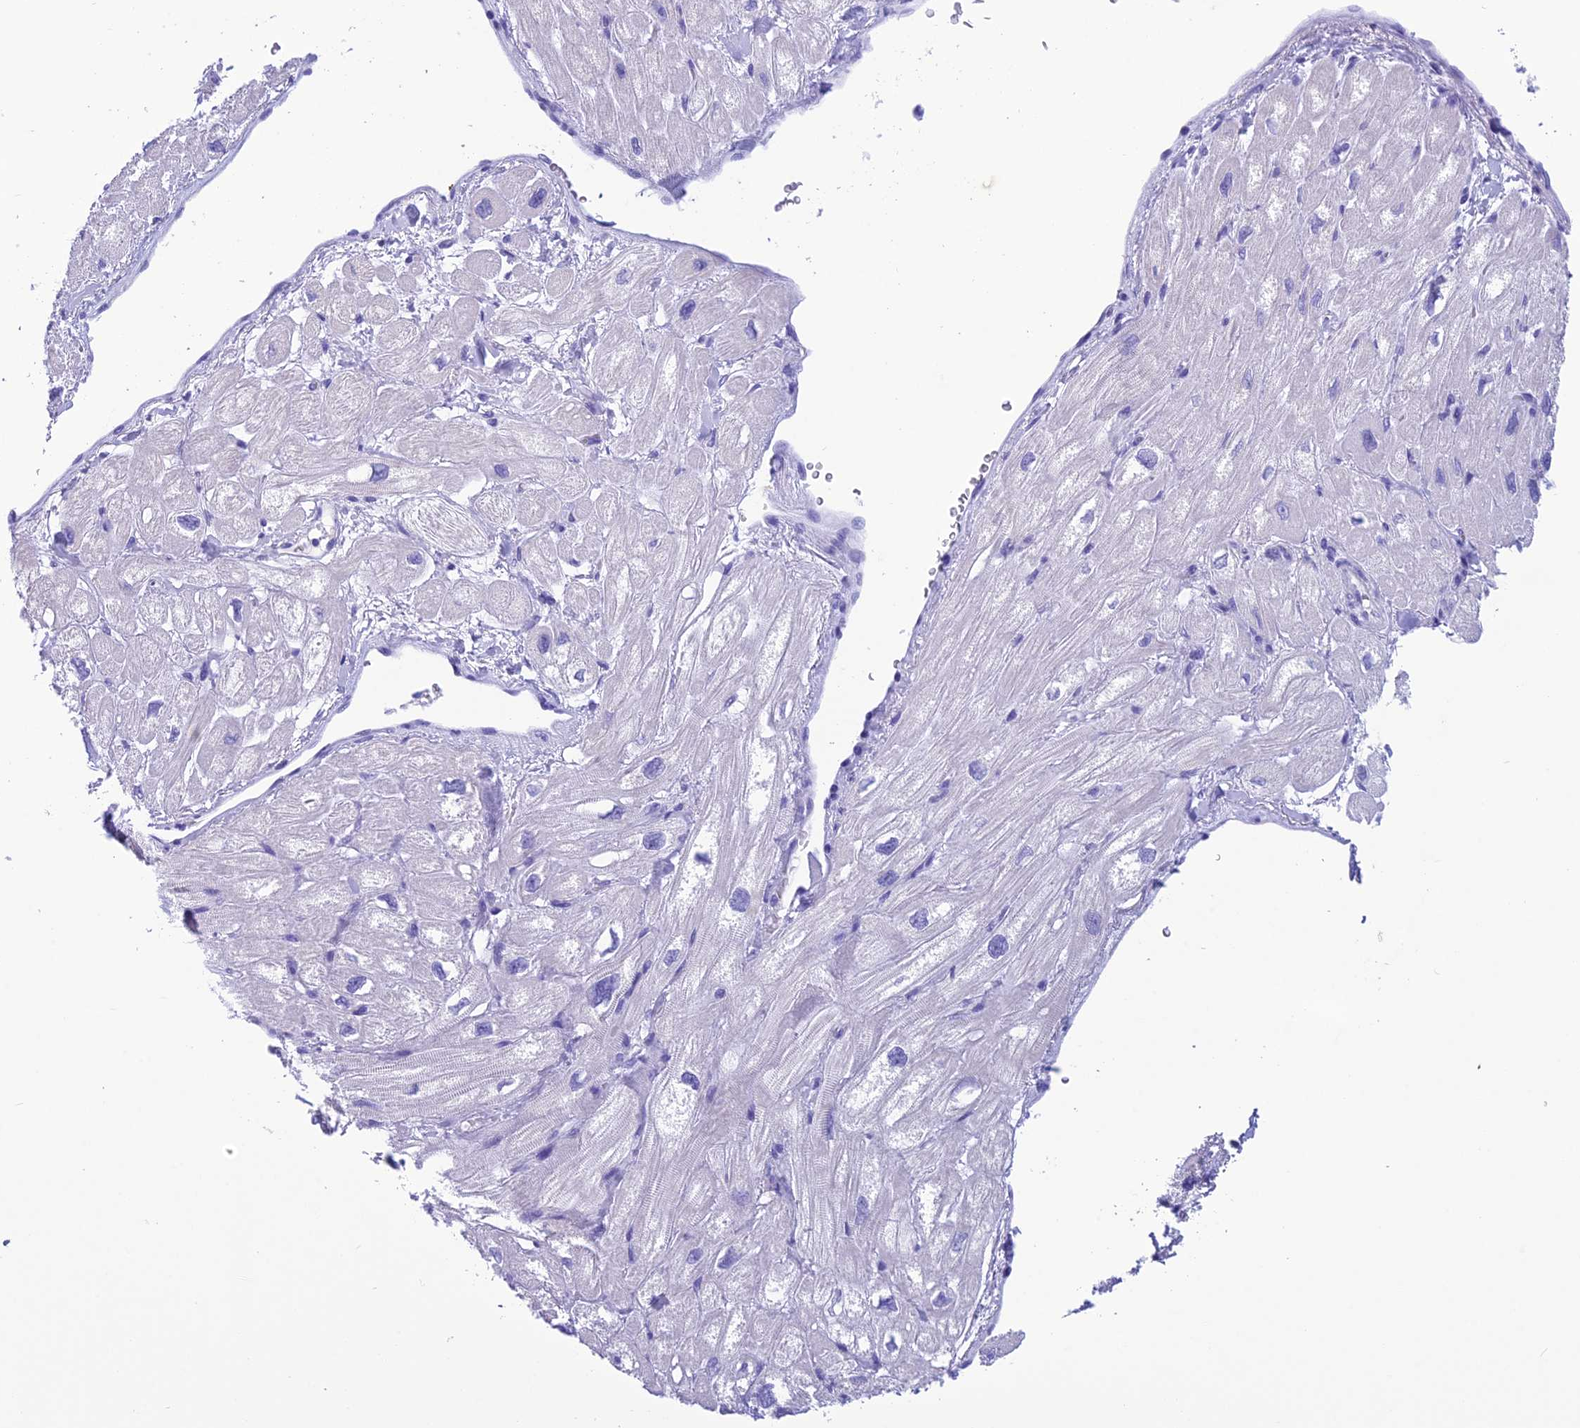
{"staining": {"intensity": "negative", "quantity": "none", "location": "none"}, "tissue": "heart muscle", "cell_type": "Cardiomyocytes", "image_type": "normal", "snomed": [{"axis": "morphology", "description": "Normal tissue, NOS"}, {"axis": "topography", "description": "Heart"}], "caption": "High magnification brightfield microscopy of unremarkable heart muscle stained with DAB (3,3'-diaminobenzidine) (brown) and counterstained with hematoxylin (blue): cardiomyocytes show no significant staining.", "gene": "TRAM1L1", "patient": {"sex": "male", "age": 65}}